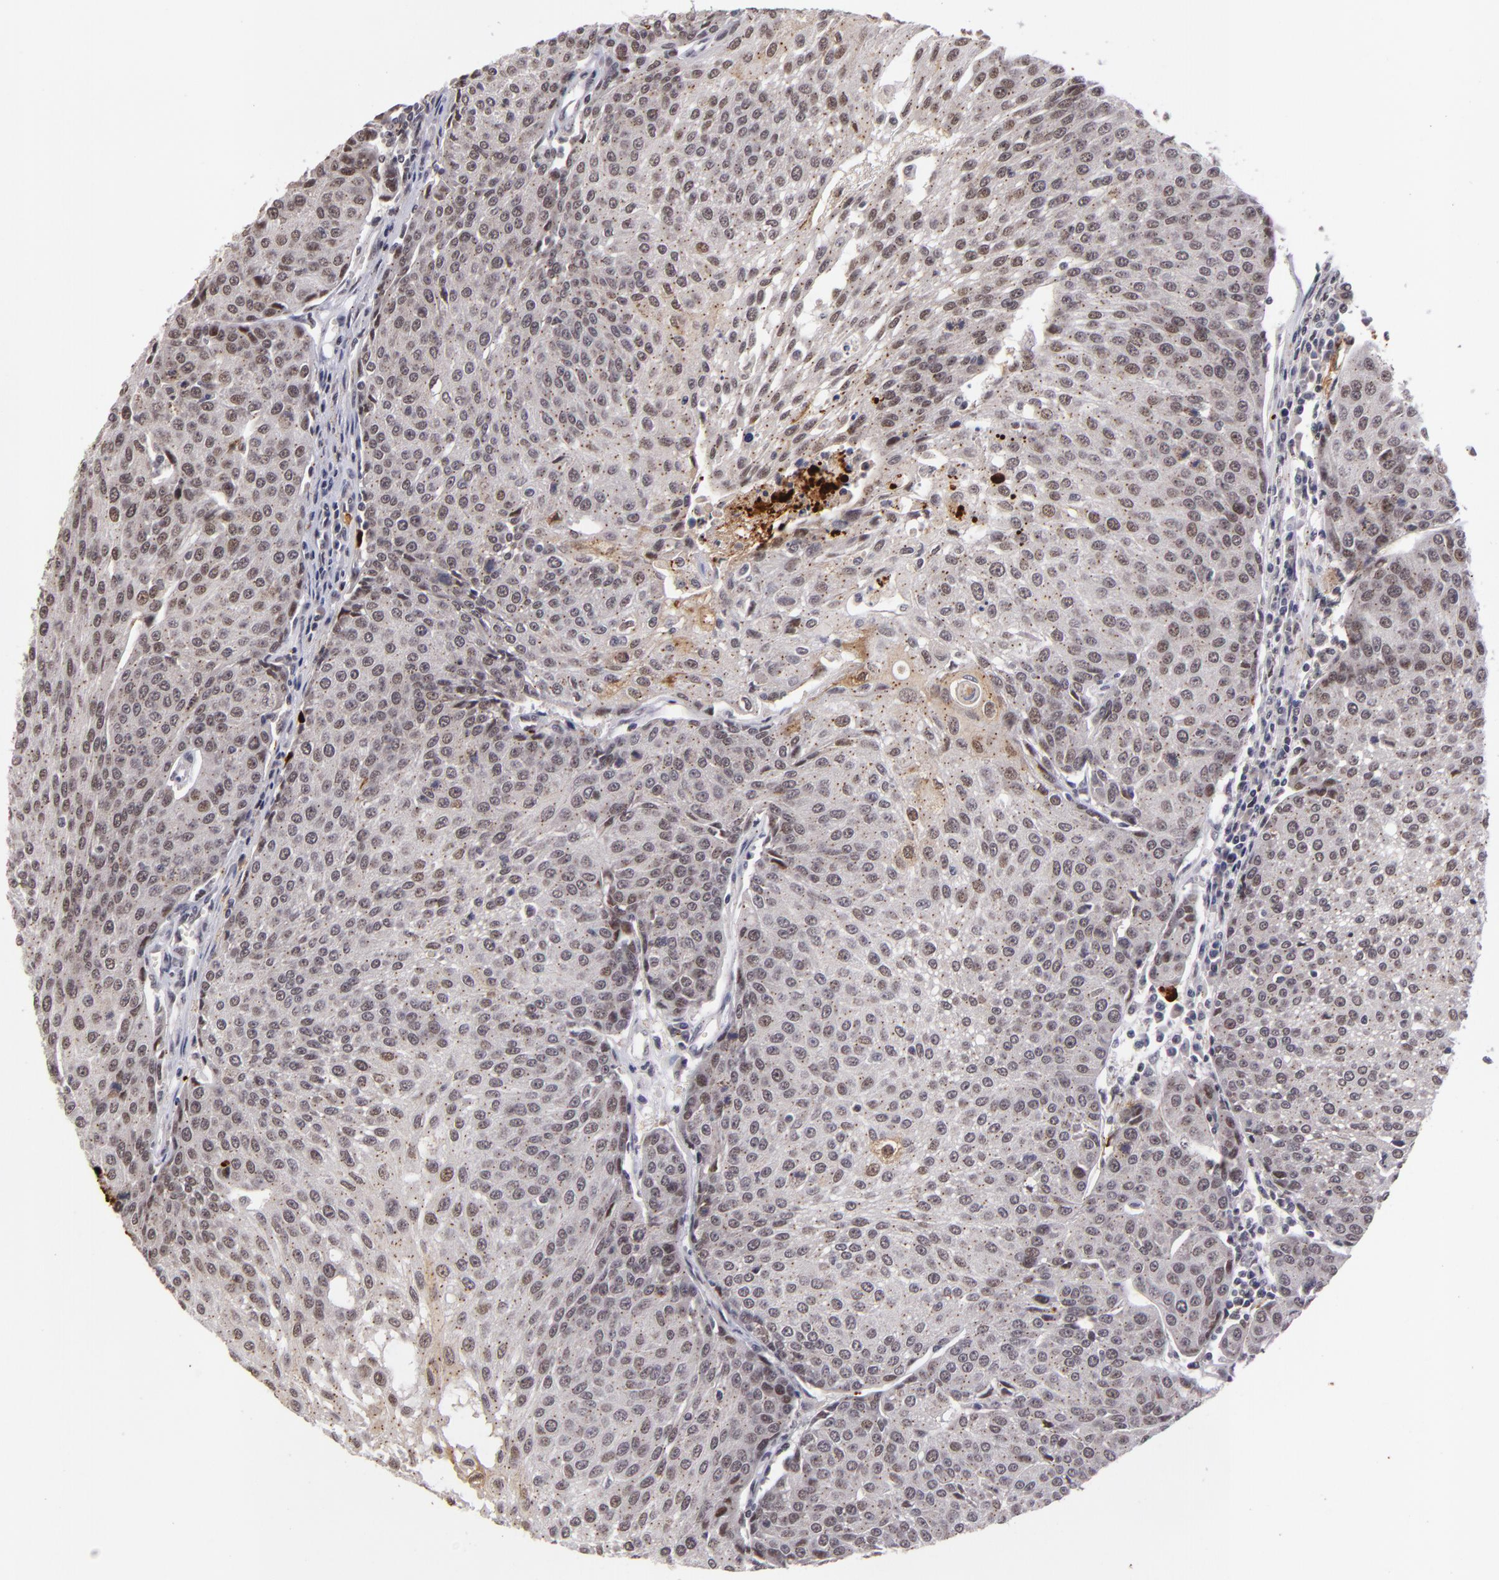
{"staining": {"intensity": "weak", "quantity": "<25%", "location": "nuclear"}, "tissue": "urothelial cancer", "cell_type": "Tumor cells", "image_type": "cancer", "snomed": [{"axis": "morphology", "description": "Urothelial carcinoma, High grade"}, {"axis": "topography", "description": "Urinary bladder"}], "caption": "This photomicrograph is of urothelial cancer stained with immunohistochemistry (IHC) to label a protein in brown with the nuclei are counter-stained blue. There is no staining in tumor cells.", "gene": "RXRG", "patient": {"sex": "female", "age": 85}}